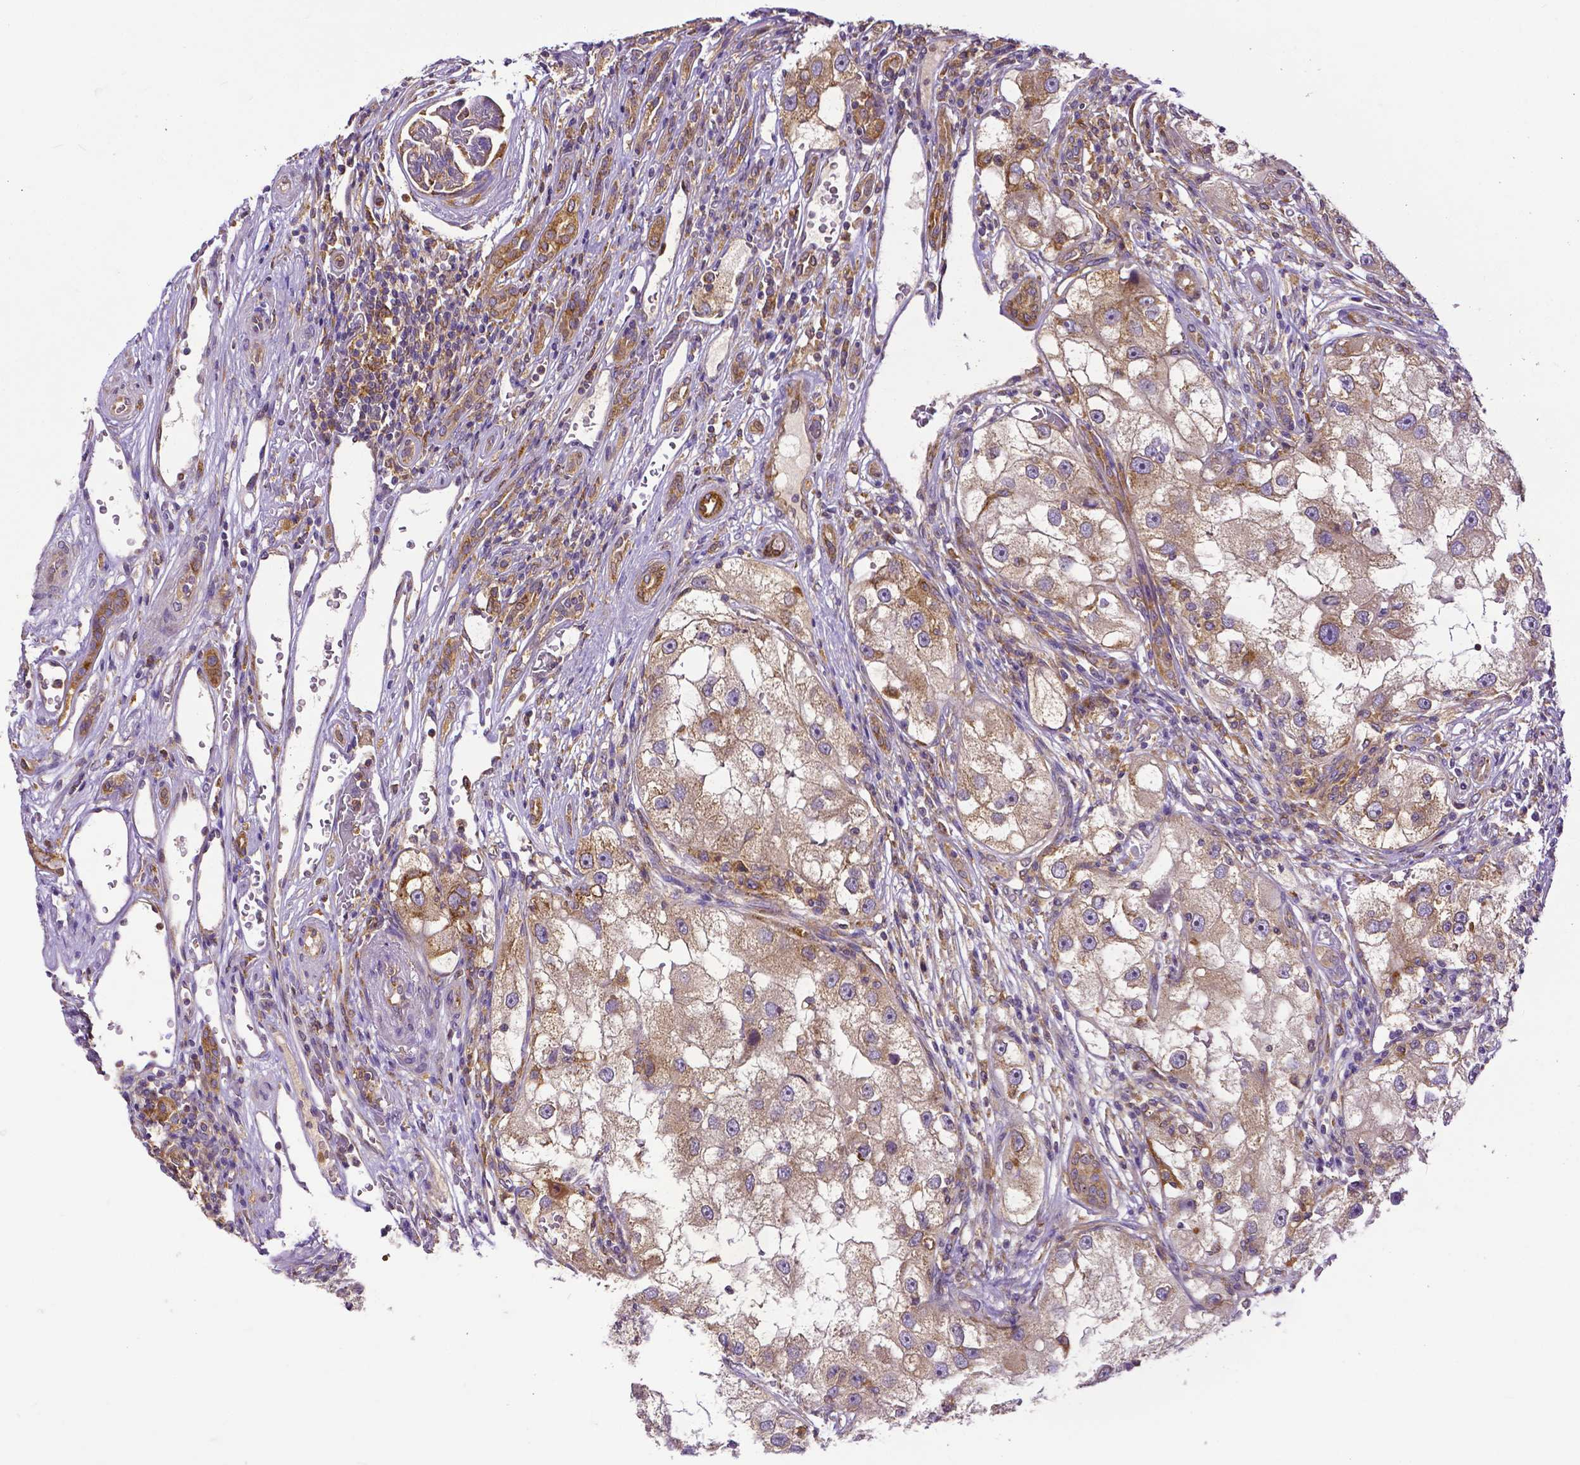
{"staining": {"intensity": "weak", "quantity": ">75%", "location": "cytoplasmic/membranous"}, "tissue": "renal cancer", "cell_type": "Tumor cells", "image_type": "cancer", "snomed": [{"axis": "morphology", "description": "Adenocarcinoma, NOS"}, {"axis": "topography", "description": "Kidney"}], "caption": "Immunohistochemistry staining of renal adenocarcinoma, which demonstrates low levels of weak cytoplasmic/membranous positivity in approximately >75% of tumor cells indicating weak cytoplasmic/membranous protein expression. The staining was performed using DAB (brown) for protein detection and nuclei were counterstained in hematoxylin (blue).", "gene": "DICER1", "patient": {"sex": "male", "age": 63}}